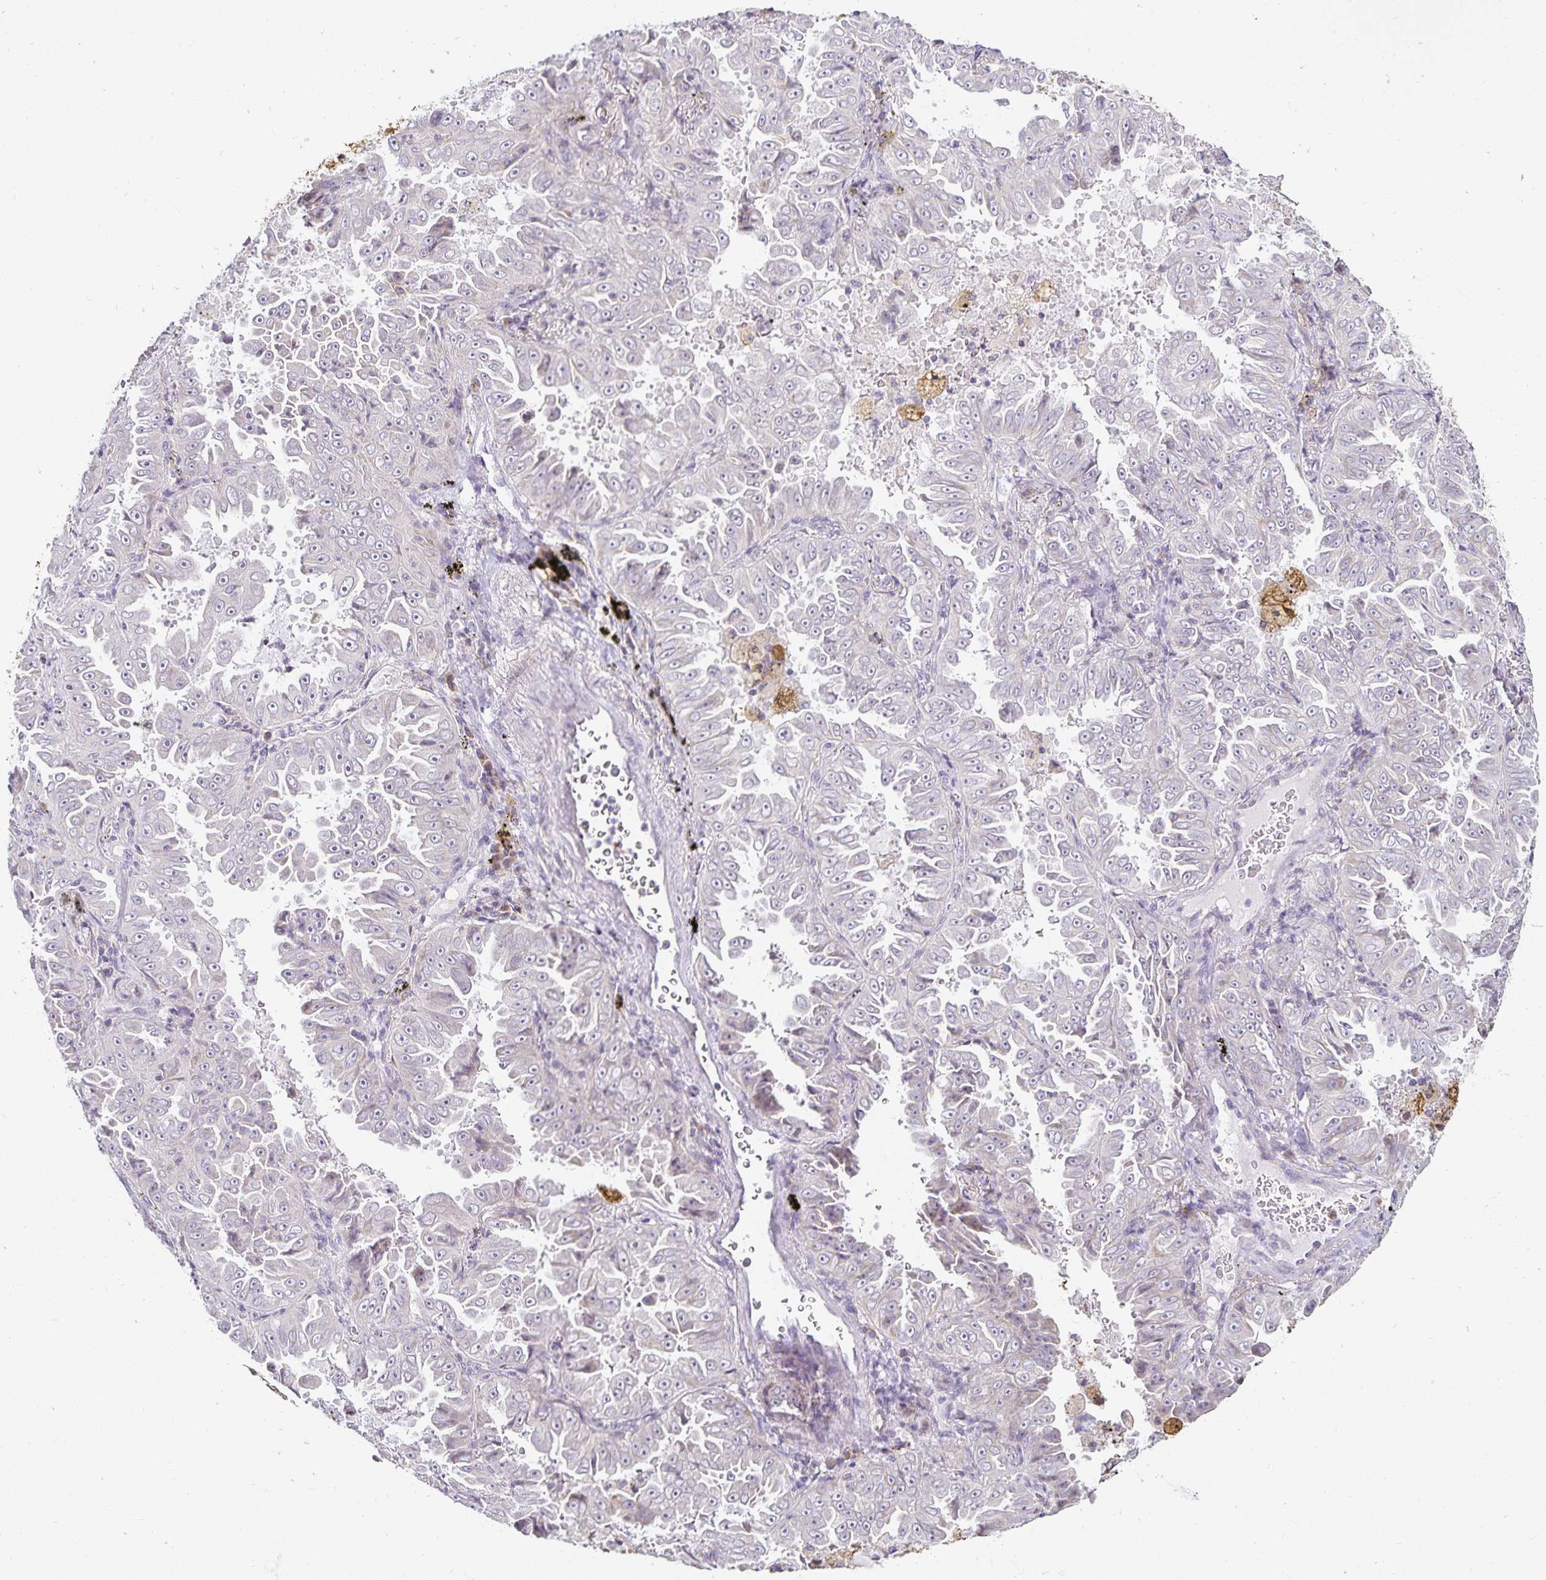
{"staining": {"intensity": "negative", "quantity": "none", "location": "none"}, "tissue": "lung cancer", "cell_type": "Tumor cells", "image_type": "cancer", "snomed": [{"axis": "morphology", "description": "Adenocarcinoma, NOS"}, {"axis": "topography", "description": "Lung"}], "caption": "High magnification brightfield microscopy of lung cancer stained with DAB (3,3'-diaminobenzidine) (brown) and counterstained with hematoxylin (blue): tumor cells show no significant staining.", "gene": "GP2", "patient": {"sex": "female", "age": 52}}